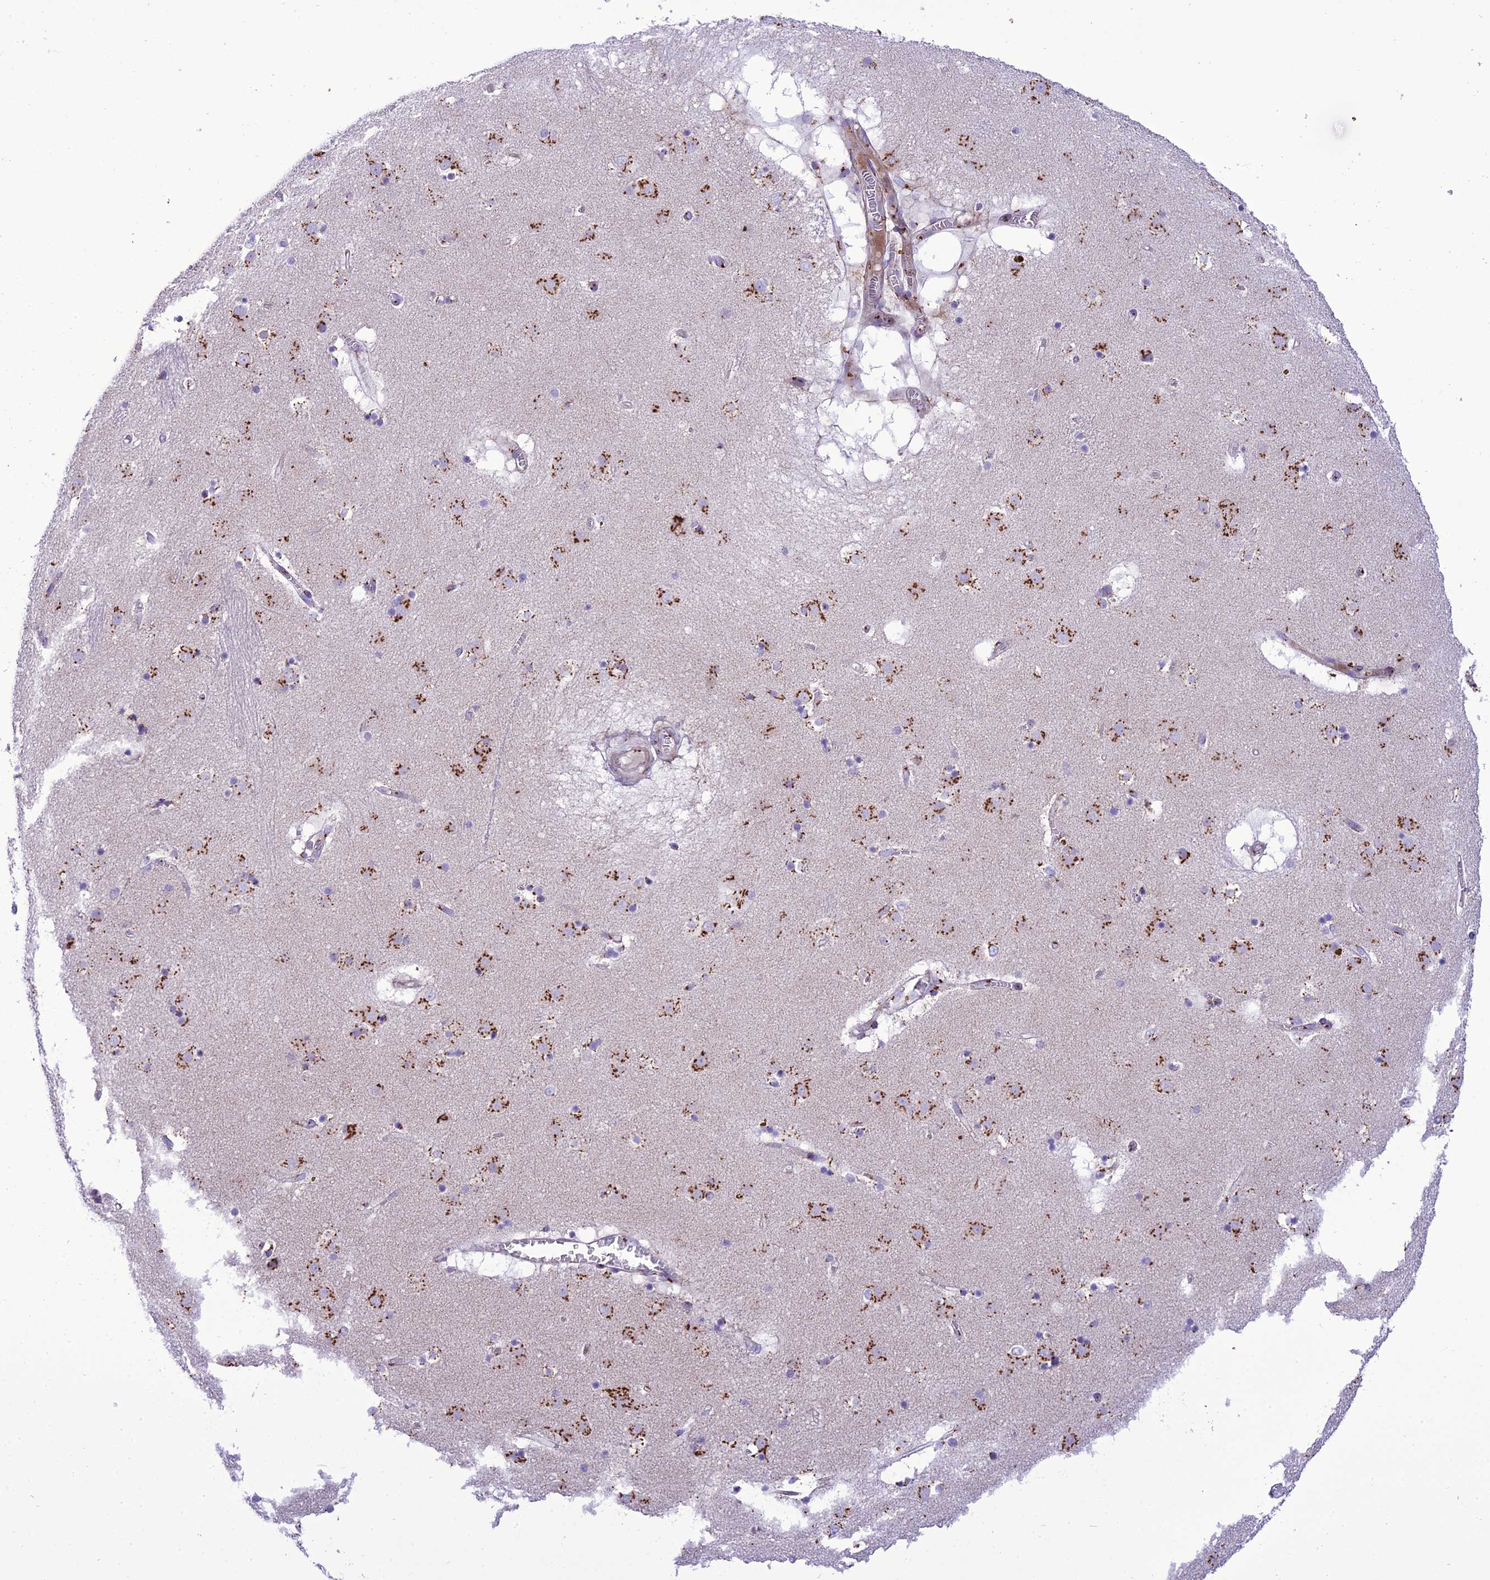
{"staining": {"intensity": "strong", "quantity": "<25%", "location": "cytoplasmic/membranous"}, "tissue": "caudate", "cell_type": "Glial cells", "image_type": "normal", "snomed": [{"axis": "morphology", "description": "Normal tissue, NOS"}, {"axis": "topography", "description": "Lateral ventricle wall"}], "caption": "Immunohistochemistry (IHC) of normal caudate displays medium levels of strong cytoplasmic/membranous expression in approximately <25% of glial cells.", "gene": "GOLM2", "patient": {"sex": "male", "age": 70}}